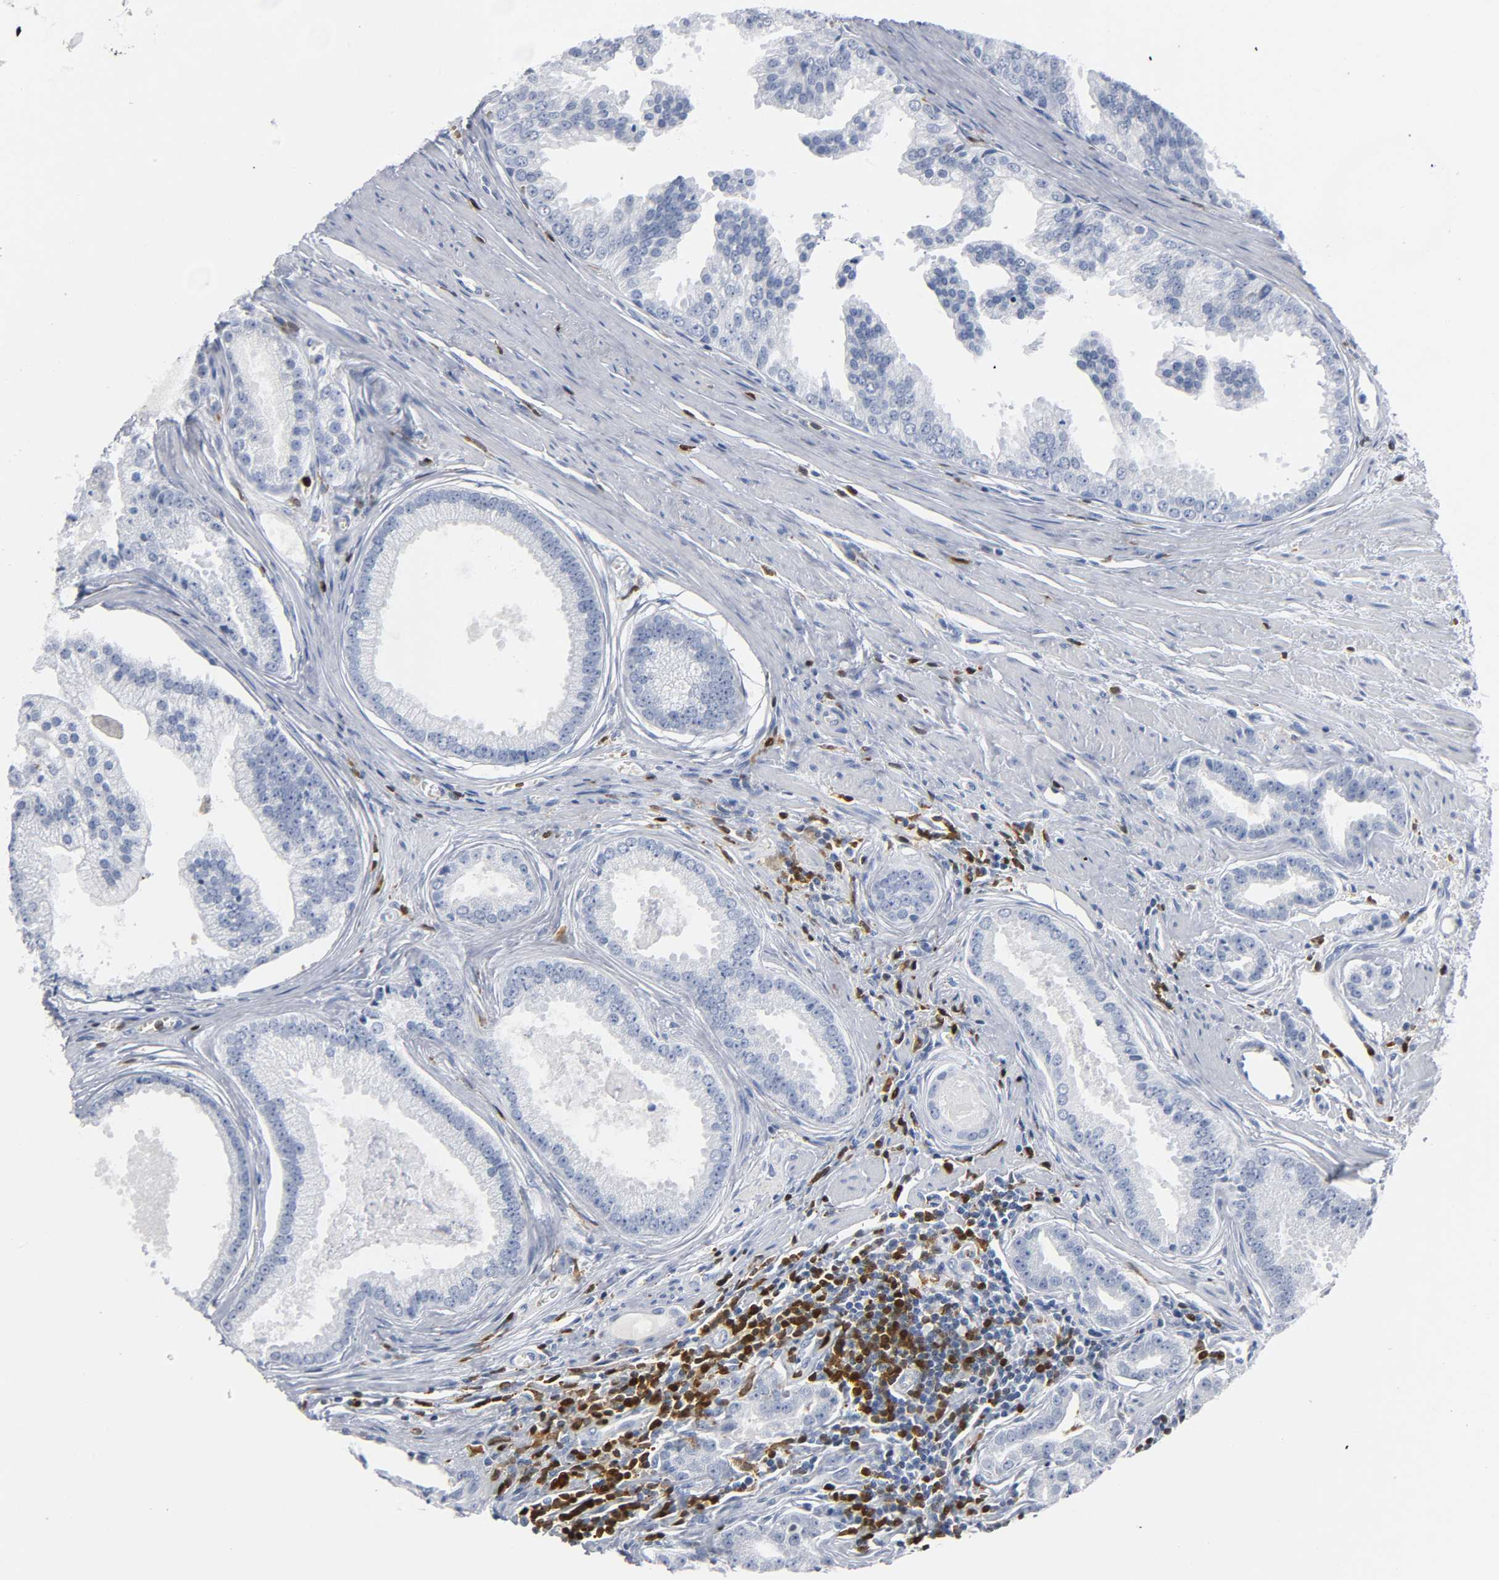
{"staining": {"intensity": "negative", "quantity": "none", "location": "none"}, "tissue": "prostate cancer", "cell_type": "Tumor cells", "image_type": "cancer", "snomed": [{"axis": "morphology", "description": "Adenocarcinoma, High grade"}, {"axis": "topography", "description": "Prostate"}], "caption": "Prostate cancer was stained to show a protein in brown. There is no significant positivity in tumor cells.", "gene": "DOK2", "patient": {"sex": "male", "age": 67}}